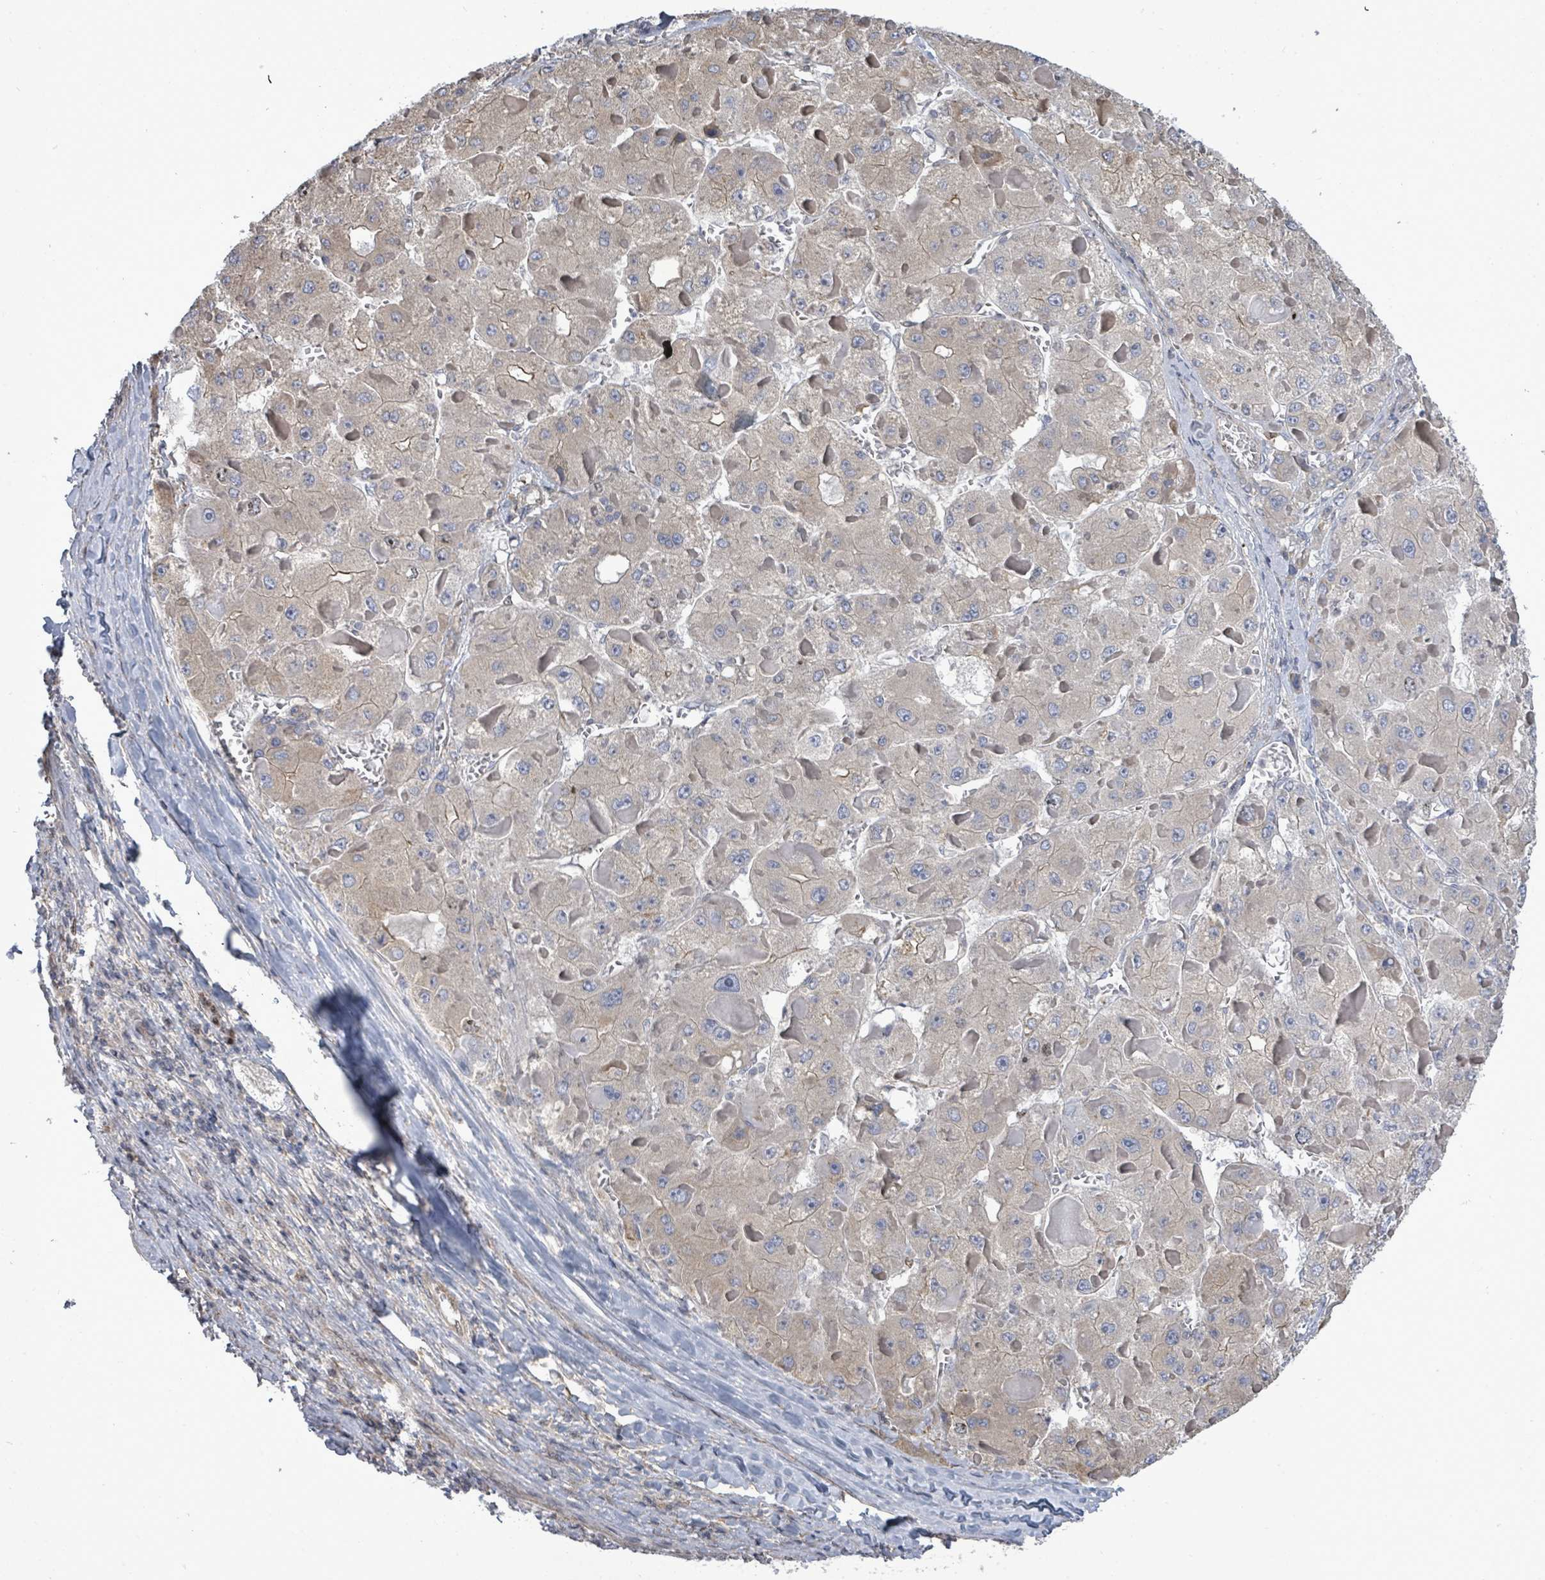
{"staining": {"intensity": "negative", "quantity": "none", "location": "none"}, "tissue": "liver cancer", "cell_type": "Tumor cells", "image_type": "cancer", "snomed": [{"axis": "morphology", "description": "Carcinoma, Hepatocellular, NOS"}, {"axis": "topography", "description": "Liver"}], "caption": "The histopathology image exhibits no staining of tumor cells in hepatocellular carcinoma (liver).", "gene": "PAPSS1", "patient": {"sex": "female", "age": 73}}